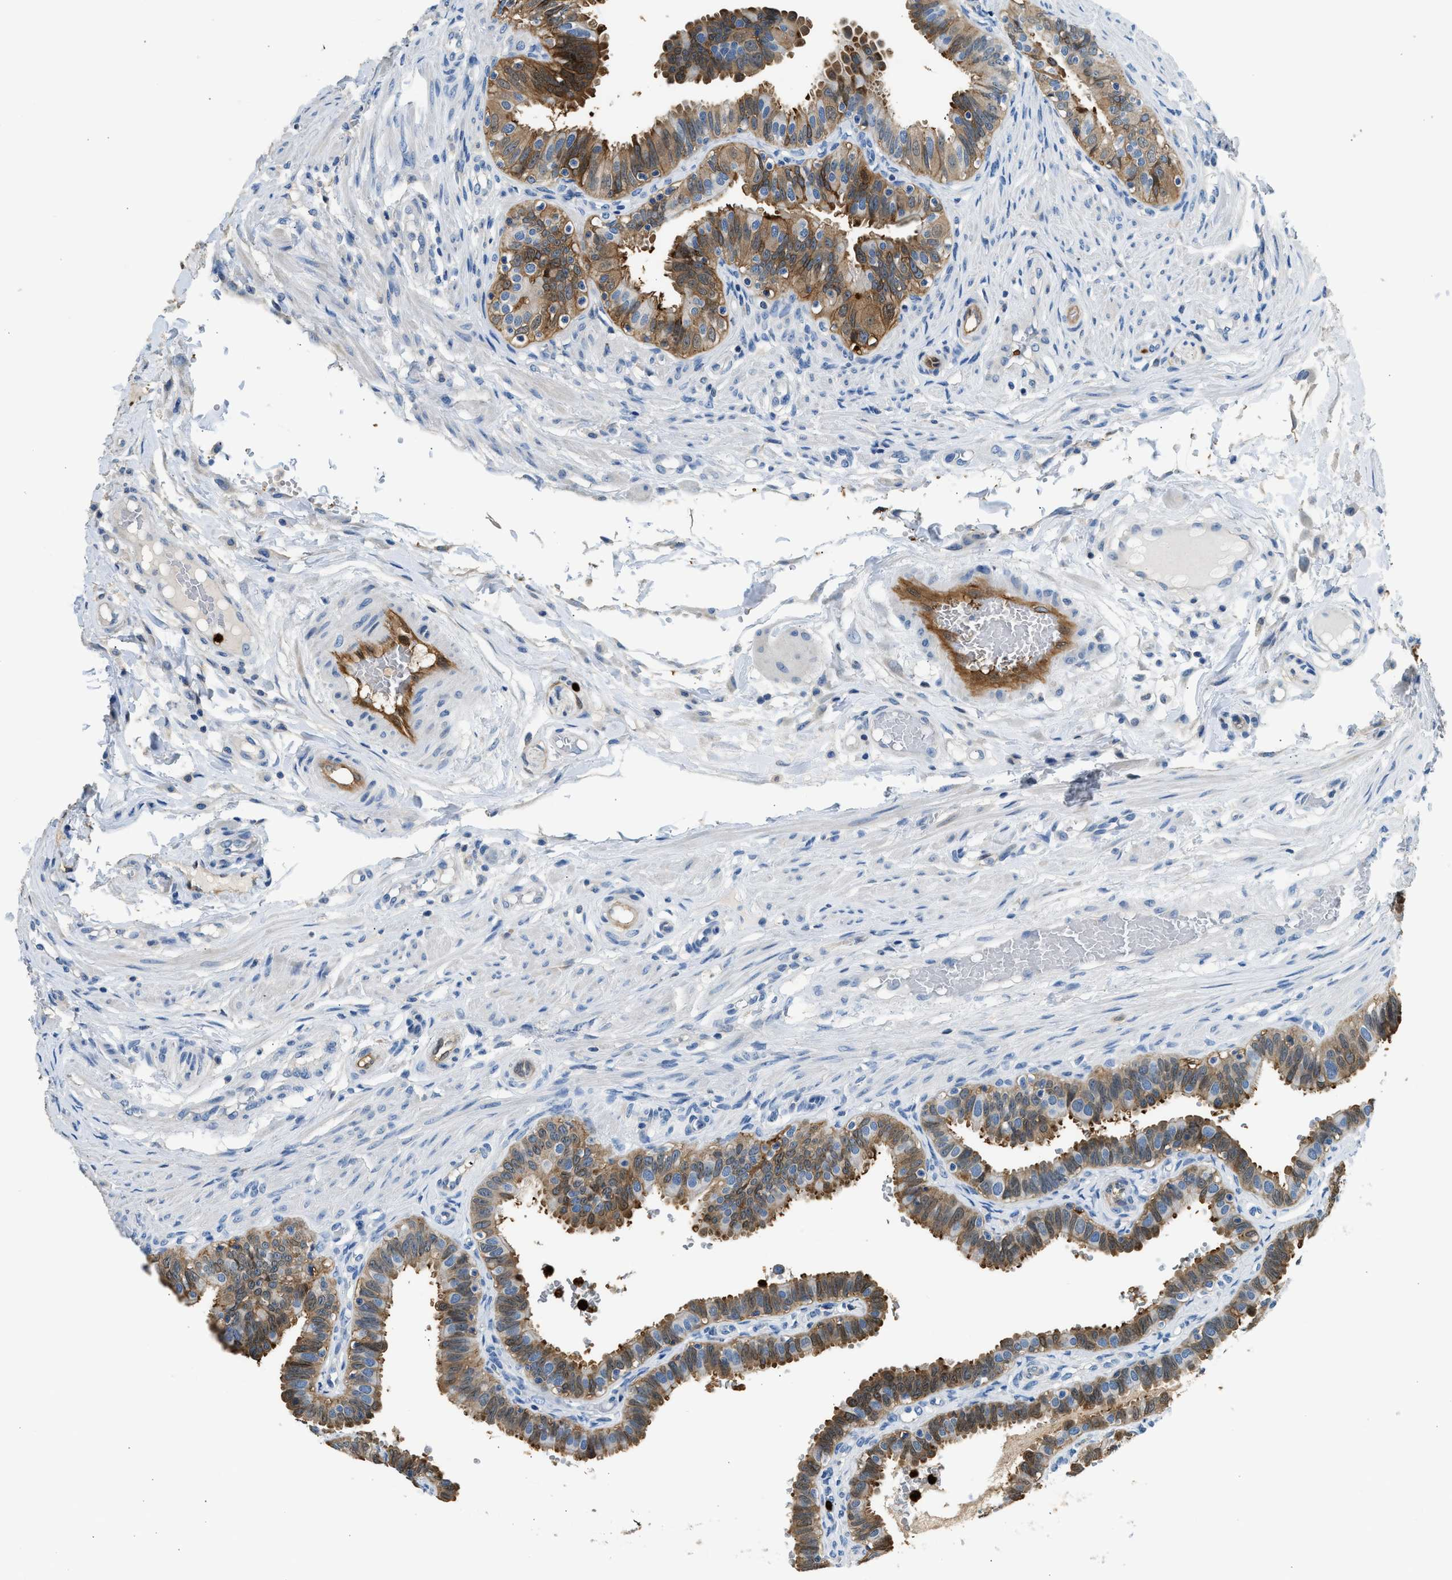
{"staining": {"intensity": "moderate", "quantity": ">75%", "location": "cytoplasmic/membranous,nuclear"}, "tissue": "fallopian tube", "cell_type": "Glandular cells", "image_type": "normal", "snomed": [{"axis": "morphology", "description": "Normal tissue, NOS"}, {"axis": "topography", "description": "Fallopian tube"}, {"axis": "topography", "description": "Placenta"}], "caption": "Immunohistochemistry micrograph of normal fallopian tube stained for a protein (brown), which shows medium levels of moderate cytoplasmic/membranous,nuclear expression in approximately >75% of glandular cells.", "gene": "ANXA3", "patient": {"sex": "female", "age": 34}}